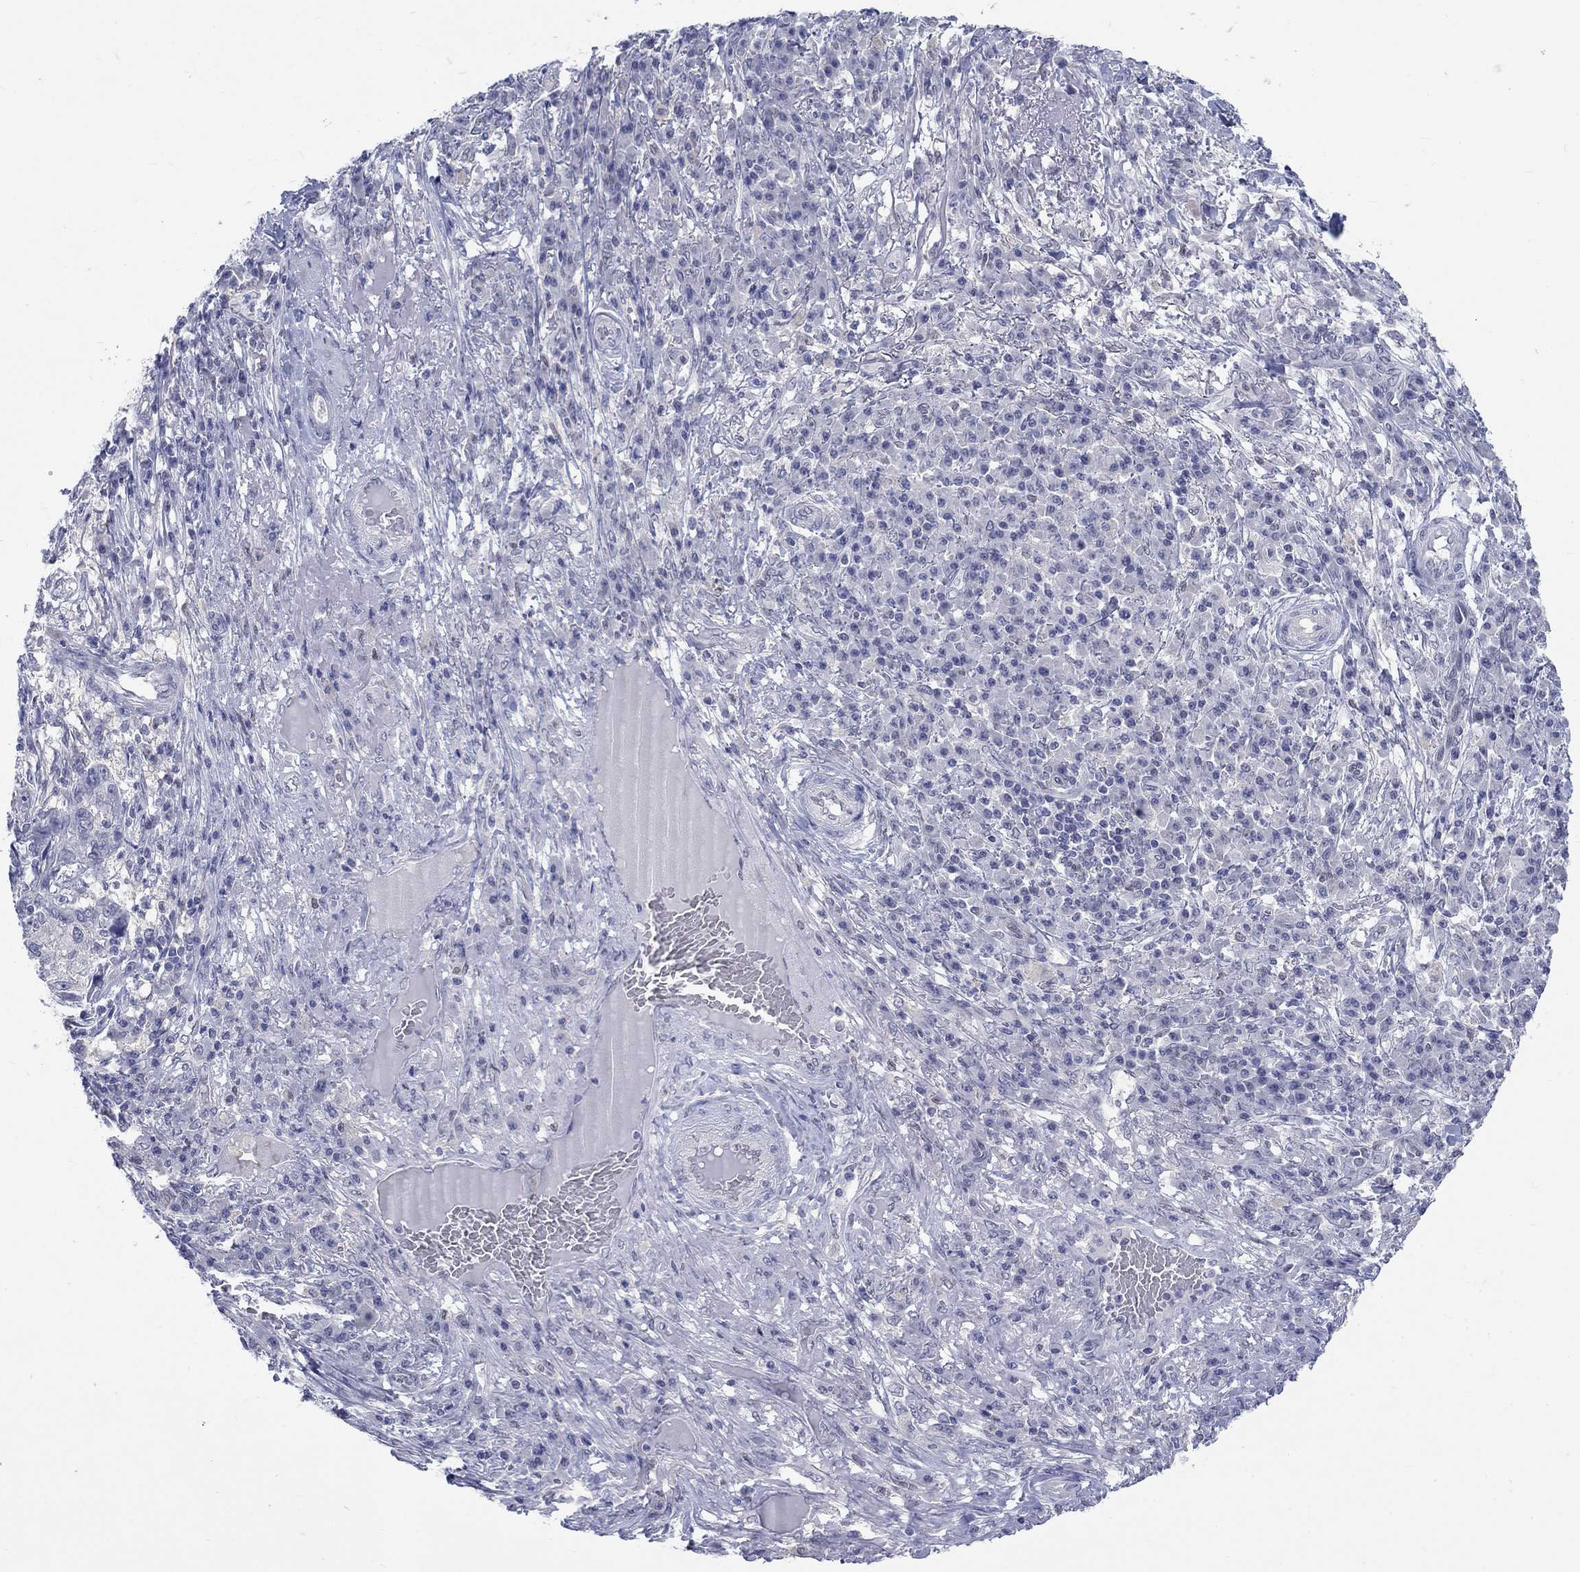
{"staining": {"intensity": "negative", "quantity": "none", "location": "none"}, "tissue": "skin cancer", "cell_type": "Tumor cells", "image_type": "cancer", "snomed": [{"axis": "morphology", "description": "Squamous cell carcinoma, NOS"}, {"axis": "topography", "description": "Skin"}], "caption": "High magnification brightfield microscopy of skin cancer (squamous cell carcinoma) stained with DAB (brown) and counterstained with hematoxylin (blue): tumor cells show no significant staining.", "gene": "EGFLAM", "patient": {"sex": "male", "age": 92}}